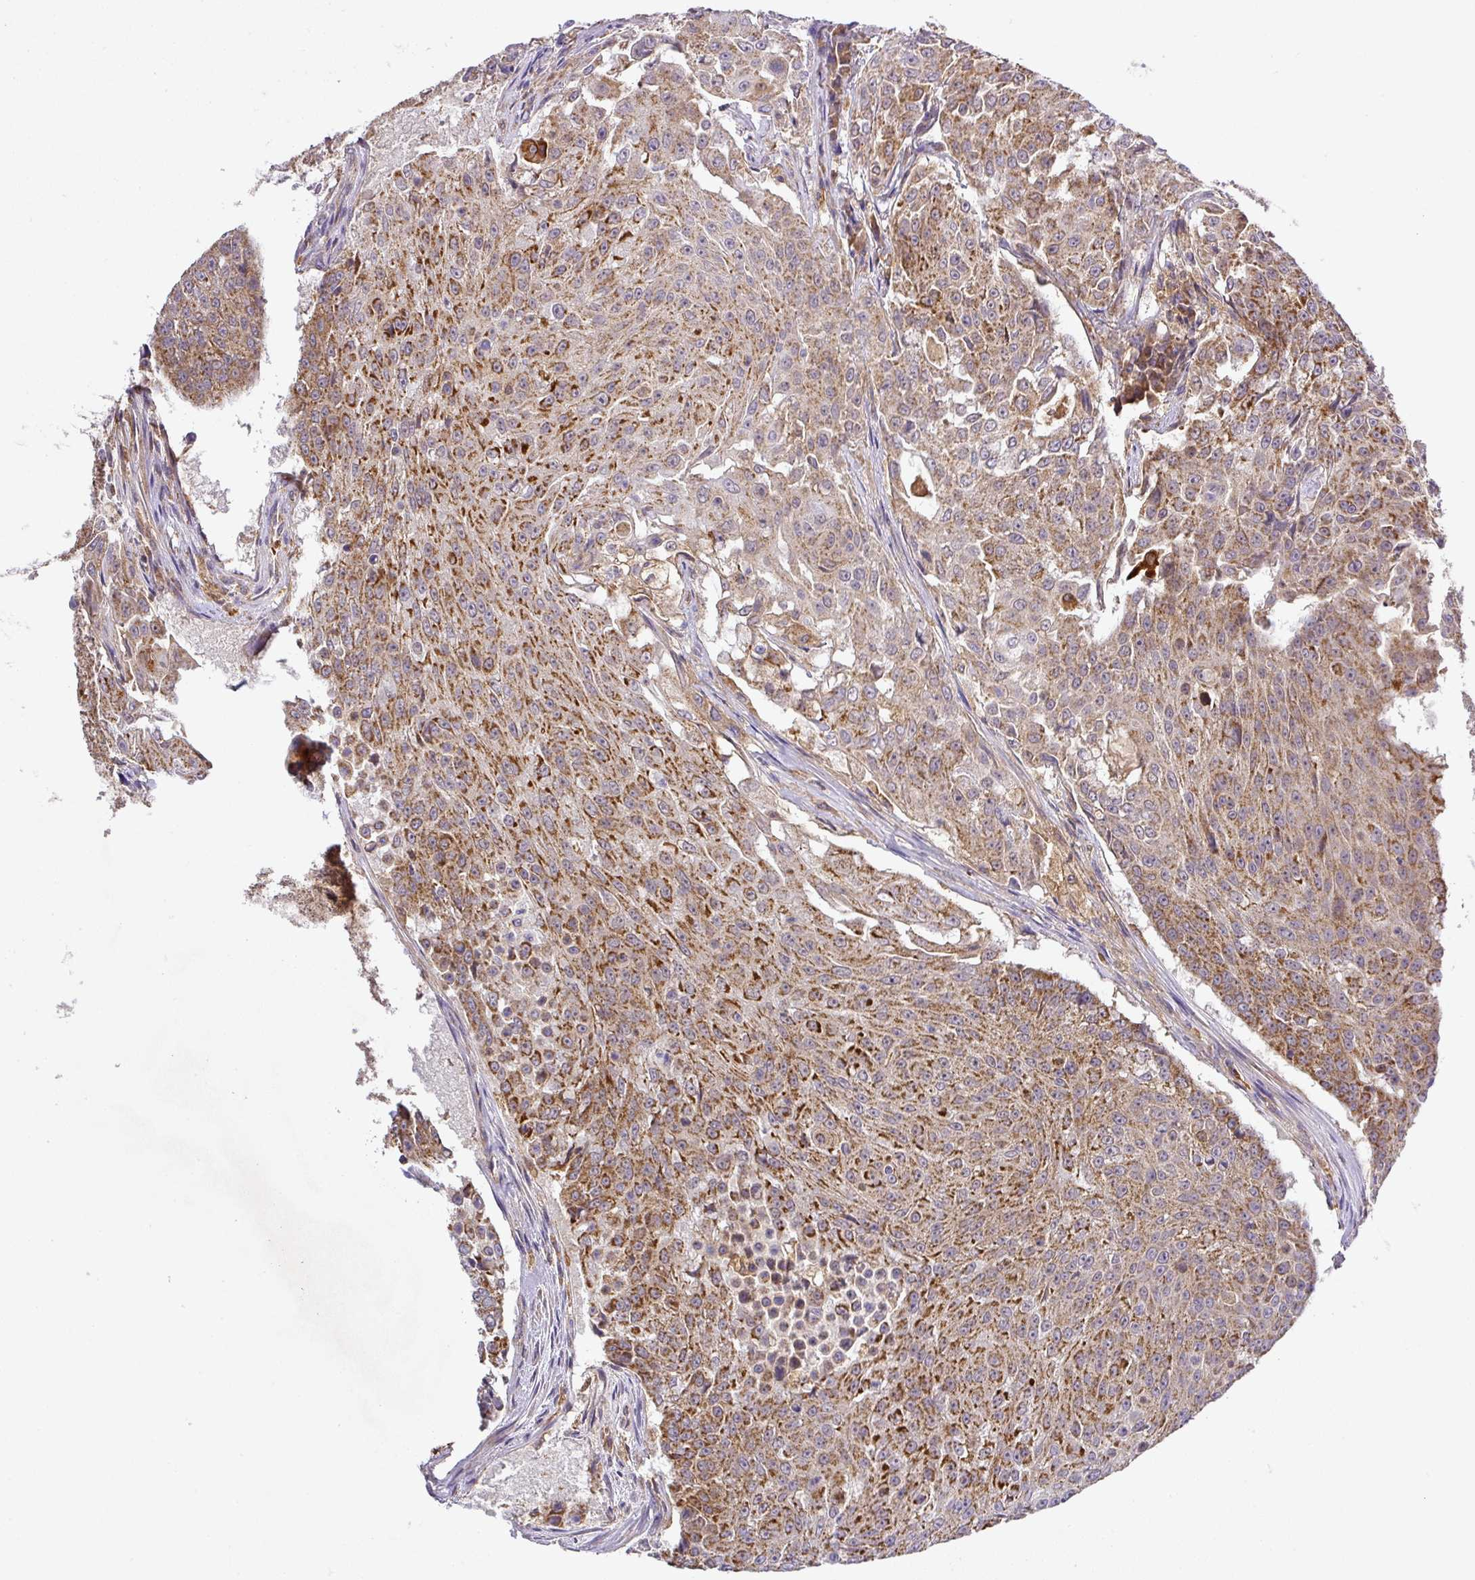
{"staining": {"intensity": "strong", "quantity": ">75%", "location": "cytoplasmic/membranous"}, "tissue": "urothelial cancer", "cell_type": "Tumor cells", "image_type": "cancer", "snomed": [{"axis": "morphology", "description": "Urothelial carcinoma, High grade"}, {"axis": "topography", "description": "Urinary bladder"}], "caption": "Strong cytoplasmic/membranous expression is seen in about >75% of tumor cells in high-grade urothelial carcinoma.", "gene": "ZNF513", "patient": {"sex": "female", "age": 63}}